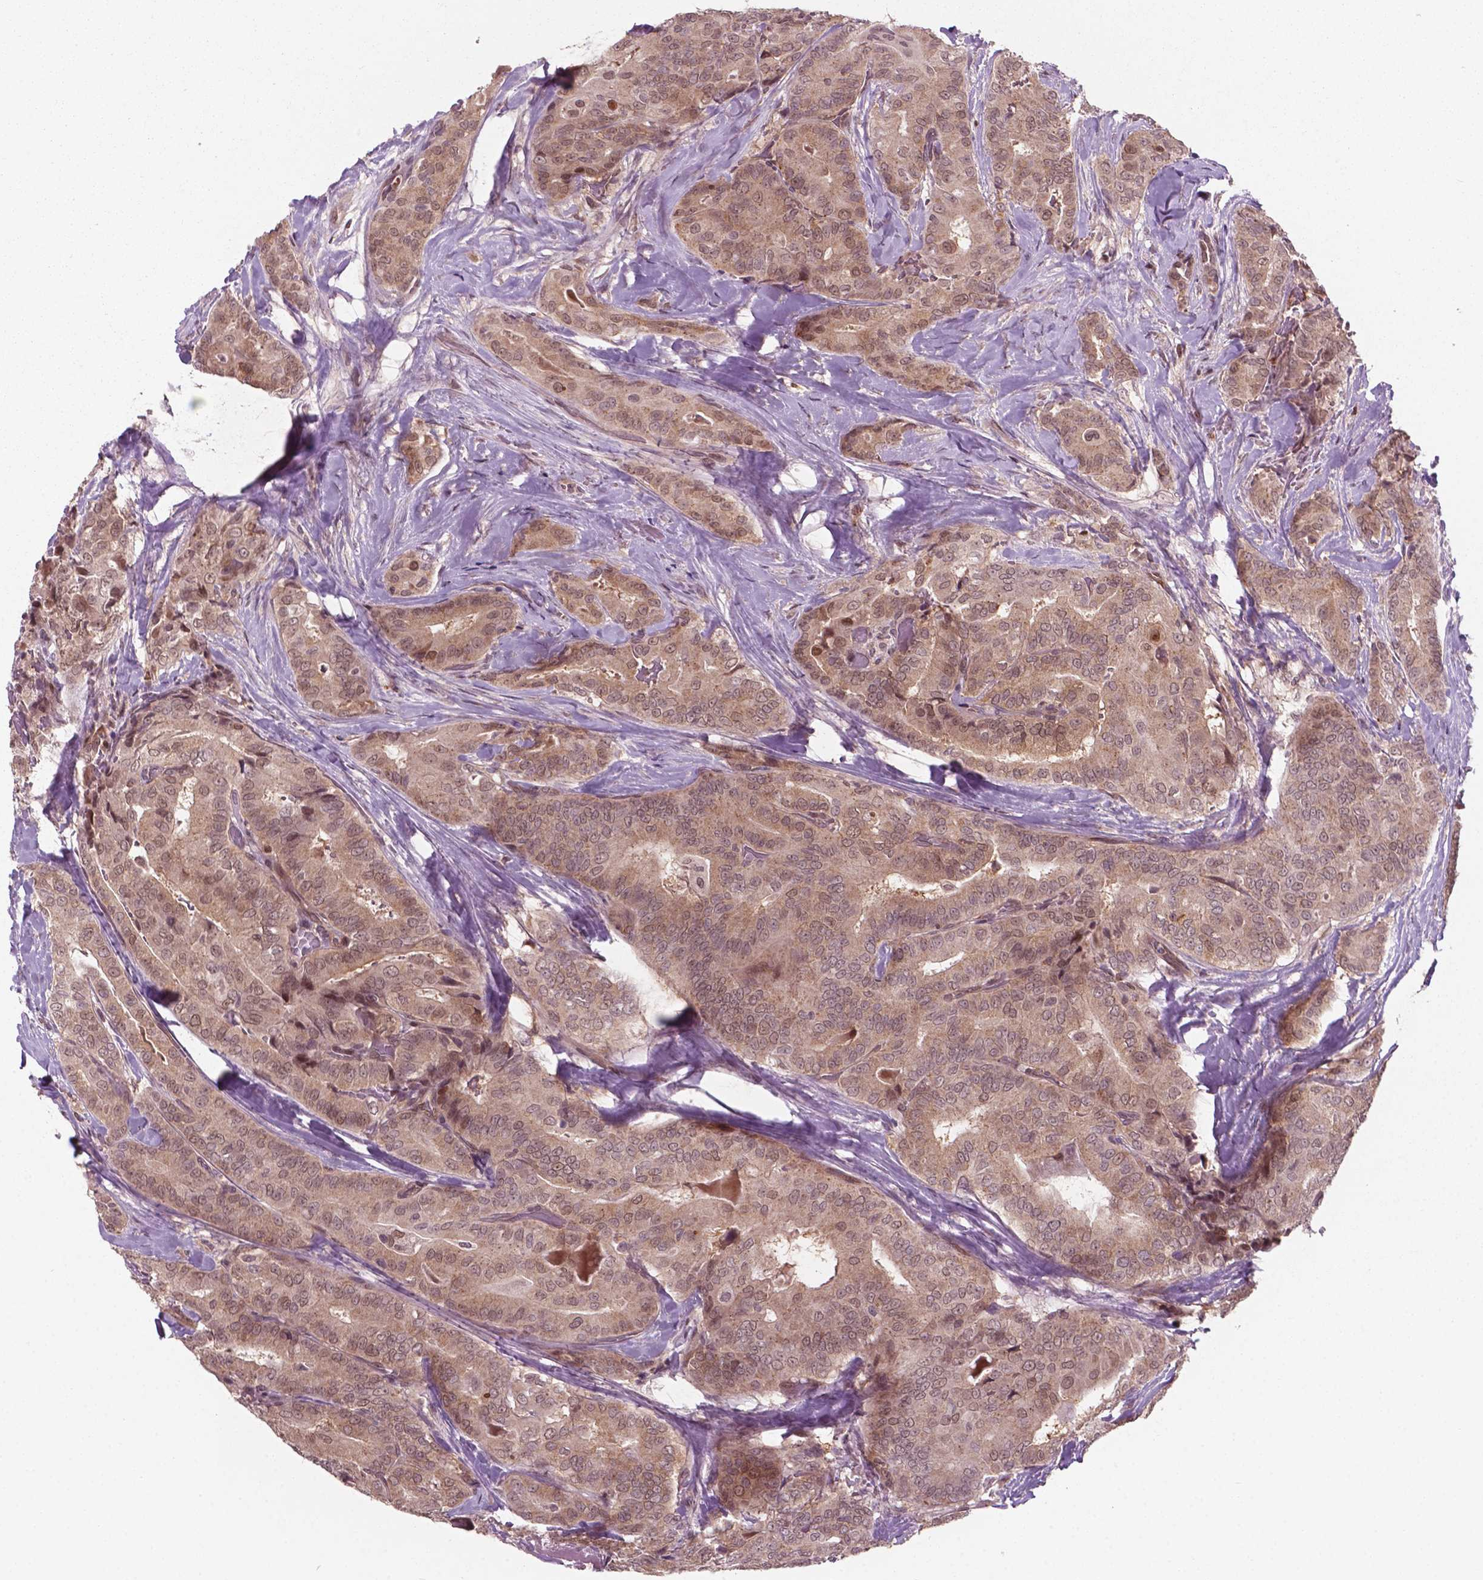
{"staining": {"intensity": "moderate", "quantity": ">75%", "location": "cytoplasmic/membranous,nuclear"}, "tissue": "thyroid cancer", "cell_type": "Tumor cells", "image_type": "cancer", "snomed": [{"axis": "morphology", "description": "Papillary adenocarcinoma, NOS"}, {"axis": "topography", "description": "Thyroid gland"}], "caption": "Thyroid cancer (papillary adenocarcinoma) stained with DAB (3,3'-diaminobenzidine) immunohistochemistry (IHC) reveals medium levels of moderate cytoplasmic/membranous and nuclear positivity in about >75% of tumor cells.", "gene": "NFAT5", "patient": {"sex": "male", "age": 61}}